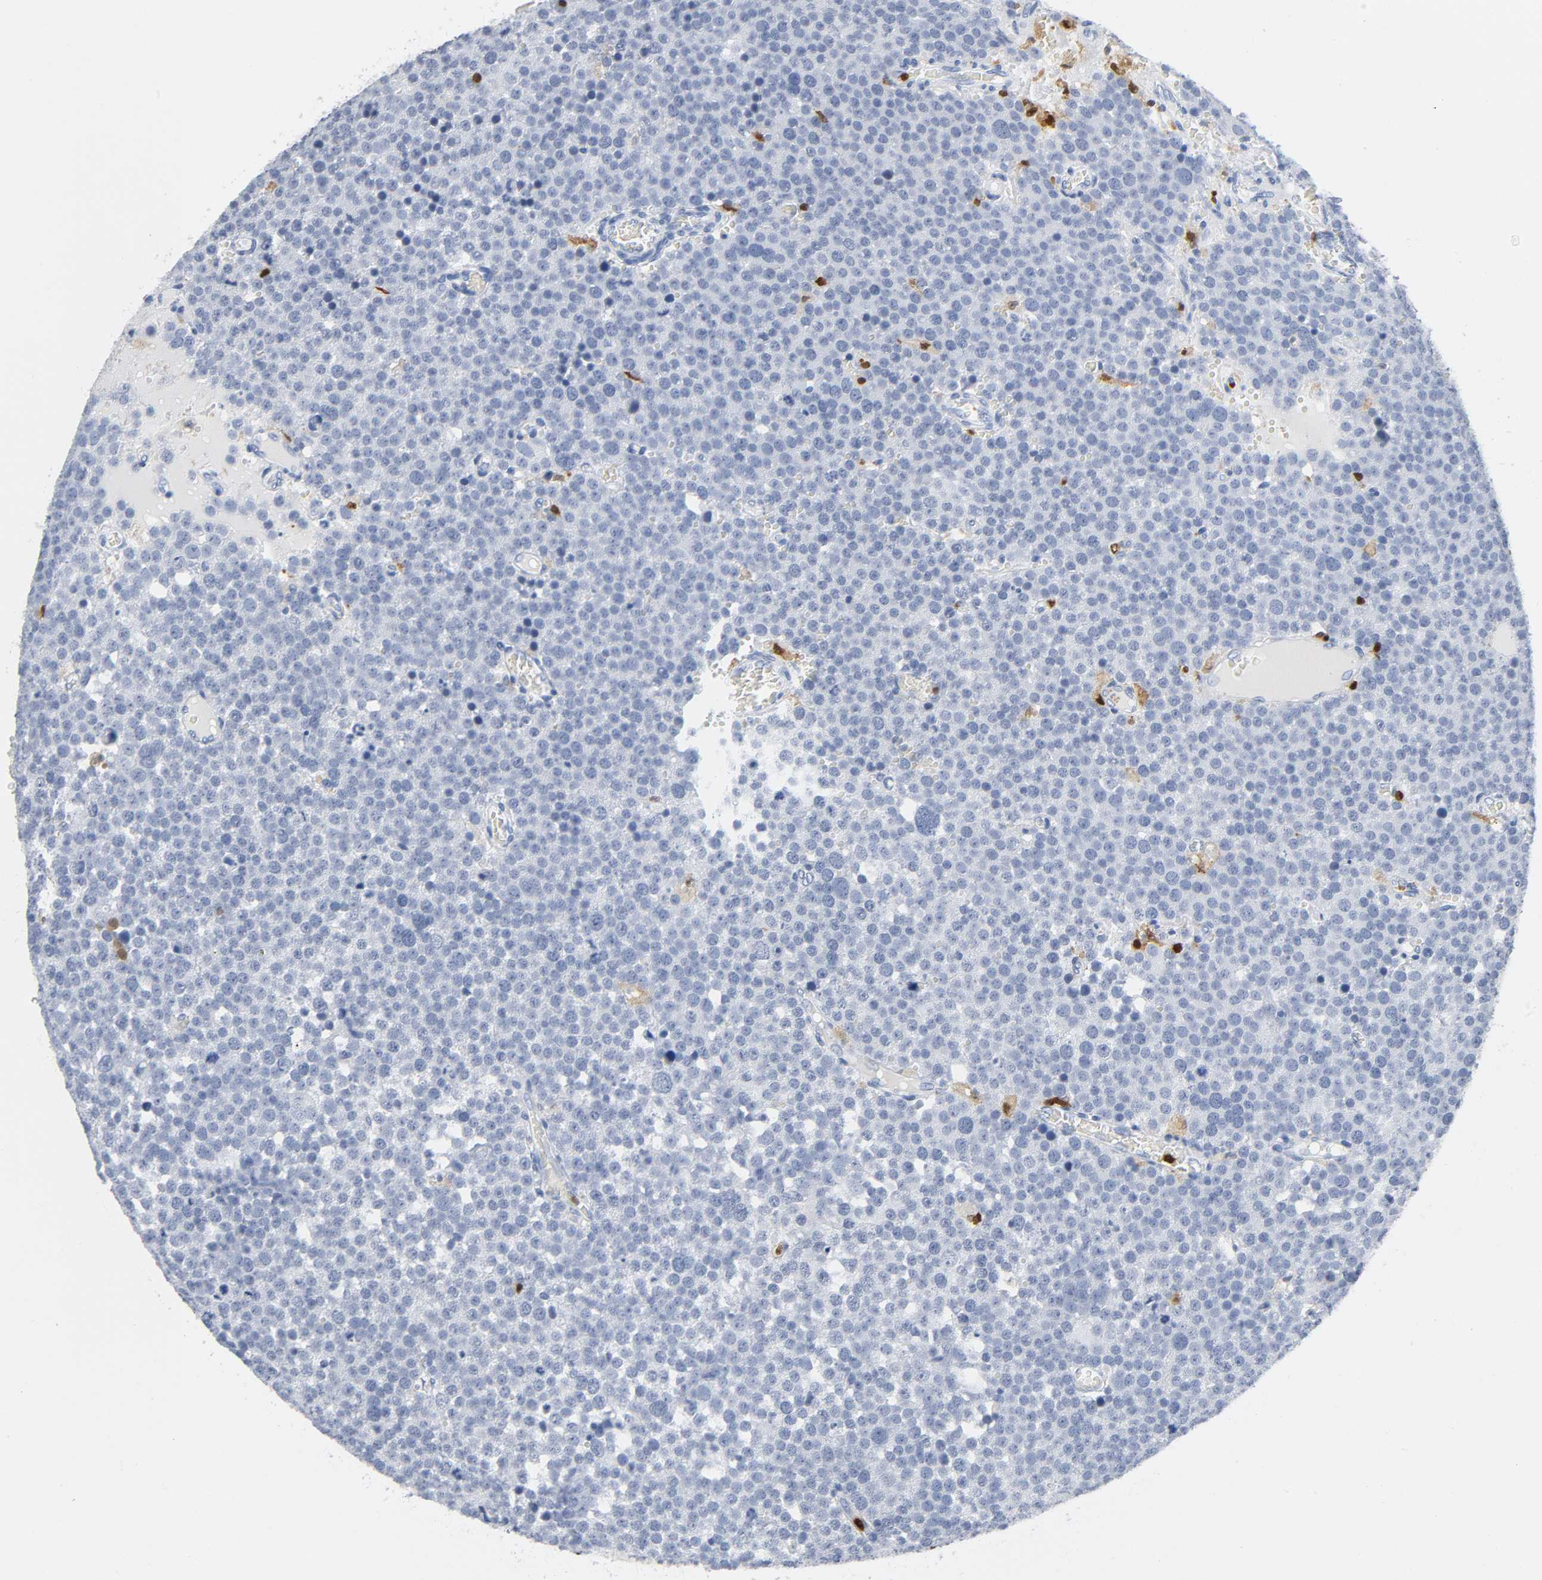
{"staining": {"intensity": "negative", "quantity": "none", "location": "none"}, "tissue": "testis cancer", "cell_type": "Tumor cells", "image_type": "cancer", "snomed": [{"axis": "morphology", "description": "Seminoma, NOS"}, {"axis": "topography", "description": "Testis"}], "caption": "Testis cancer (seminoma) was stained to show a protein in brown. There is no significant staining in tumor cells.", "gene": "DOK2", "patient": {"sex": "male", "age": 71}}